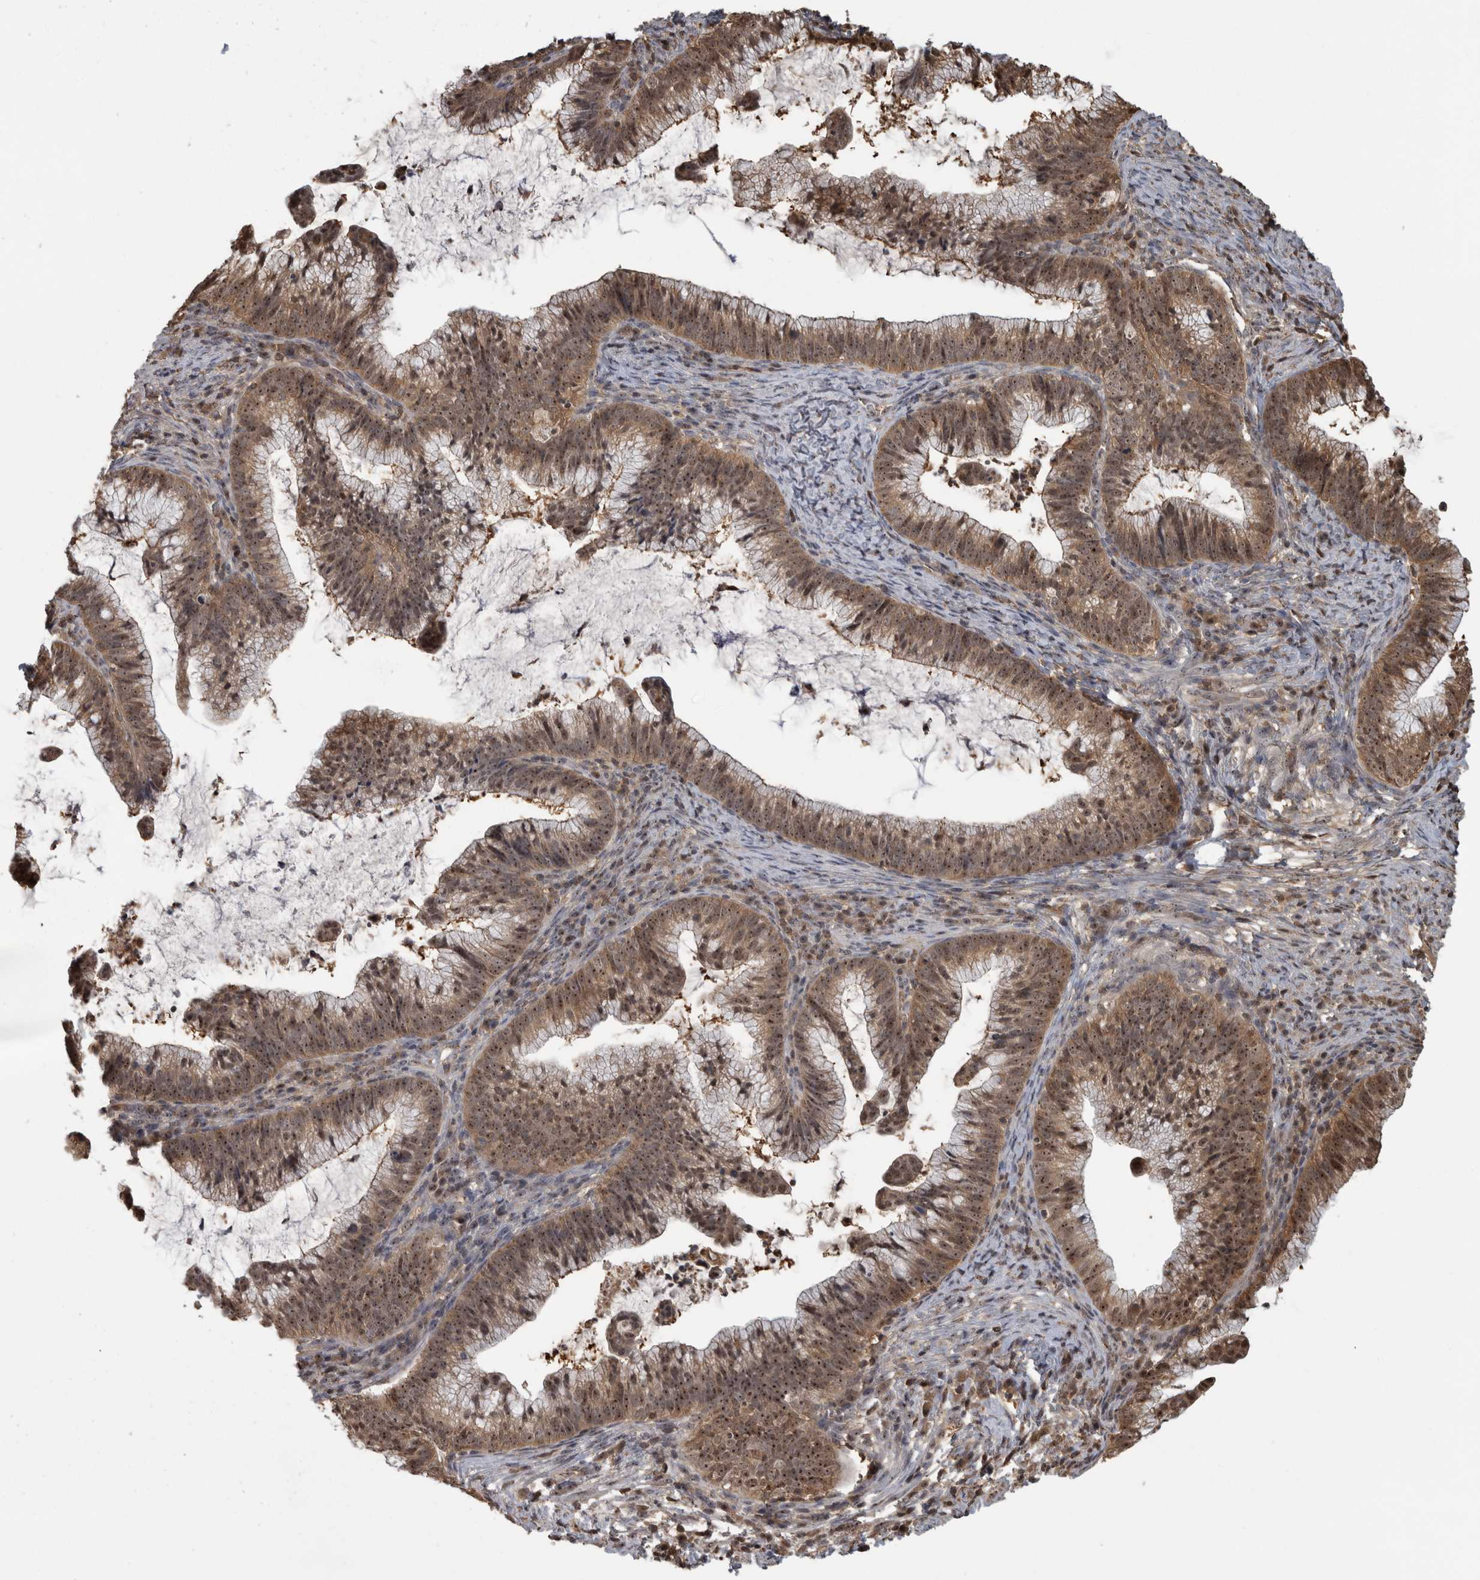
{"staining": {"intensity": "moderate", "quantity": ">75%", "location": "cytoplasmic/membranous,nuclear"}, "tissue": "cervical cancer", "cell_type": "Tumor cells", "image_type": "cancer", "snomed": [{"axis": "morphology", "description": "Adenocarcinoma, NOS"}, {"axis": "topography", "description": "Cervix"}], "caption": "IHC (DAB) staining of human cervical adenocarcinoma shows moderate cytoplasmic/membranous and nuclear protein expression in approximately >75% of tumor cells.", "gene": "TDRD7", "patient": {"sex": "female", "age": 36}}